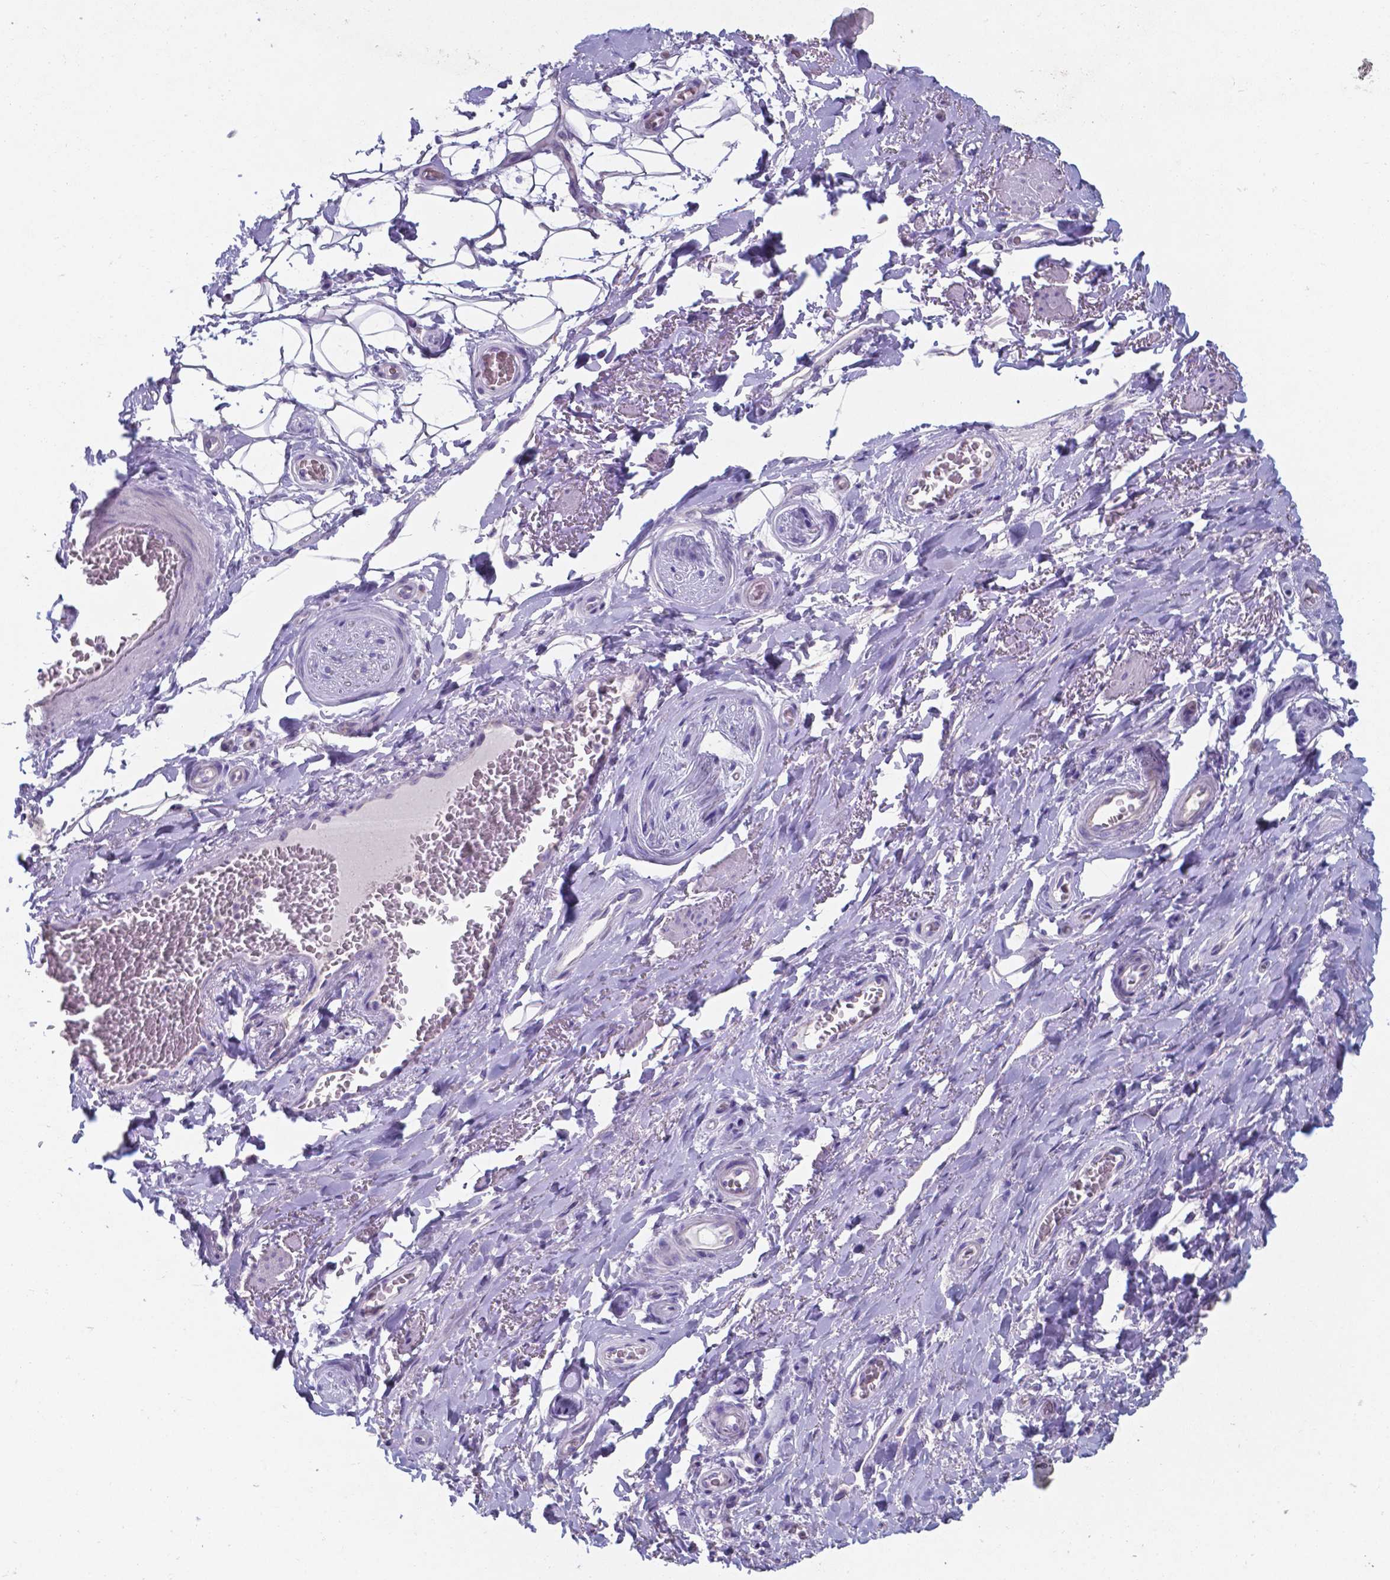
{"staining": {"intensity": "negative", "quantity": "none", "location": "none"}, "tissue": "adipose tissue", "cell_type": "Adipocytes", "image_type": "normal", "snomed": [{"axis": "morphology", "description": "Normal tissue, NOS"}, {"axis": "topography", "description": "Anal"}, {"axis": "topography", "description": "Peripheral nerve tissue"}], "caption": "Adipose tissue was stained to show a protein in brown. There is no significant staining in adipocytes. (Brightfield microscopy of DAB immunohistochemistry (IHC) at high magnification).", "gene": "UBE2J1", "patient": {"sex": "male", "age": 53}}